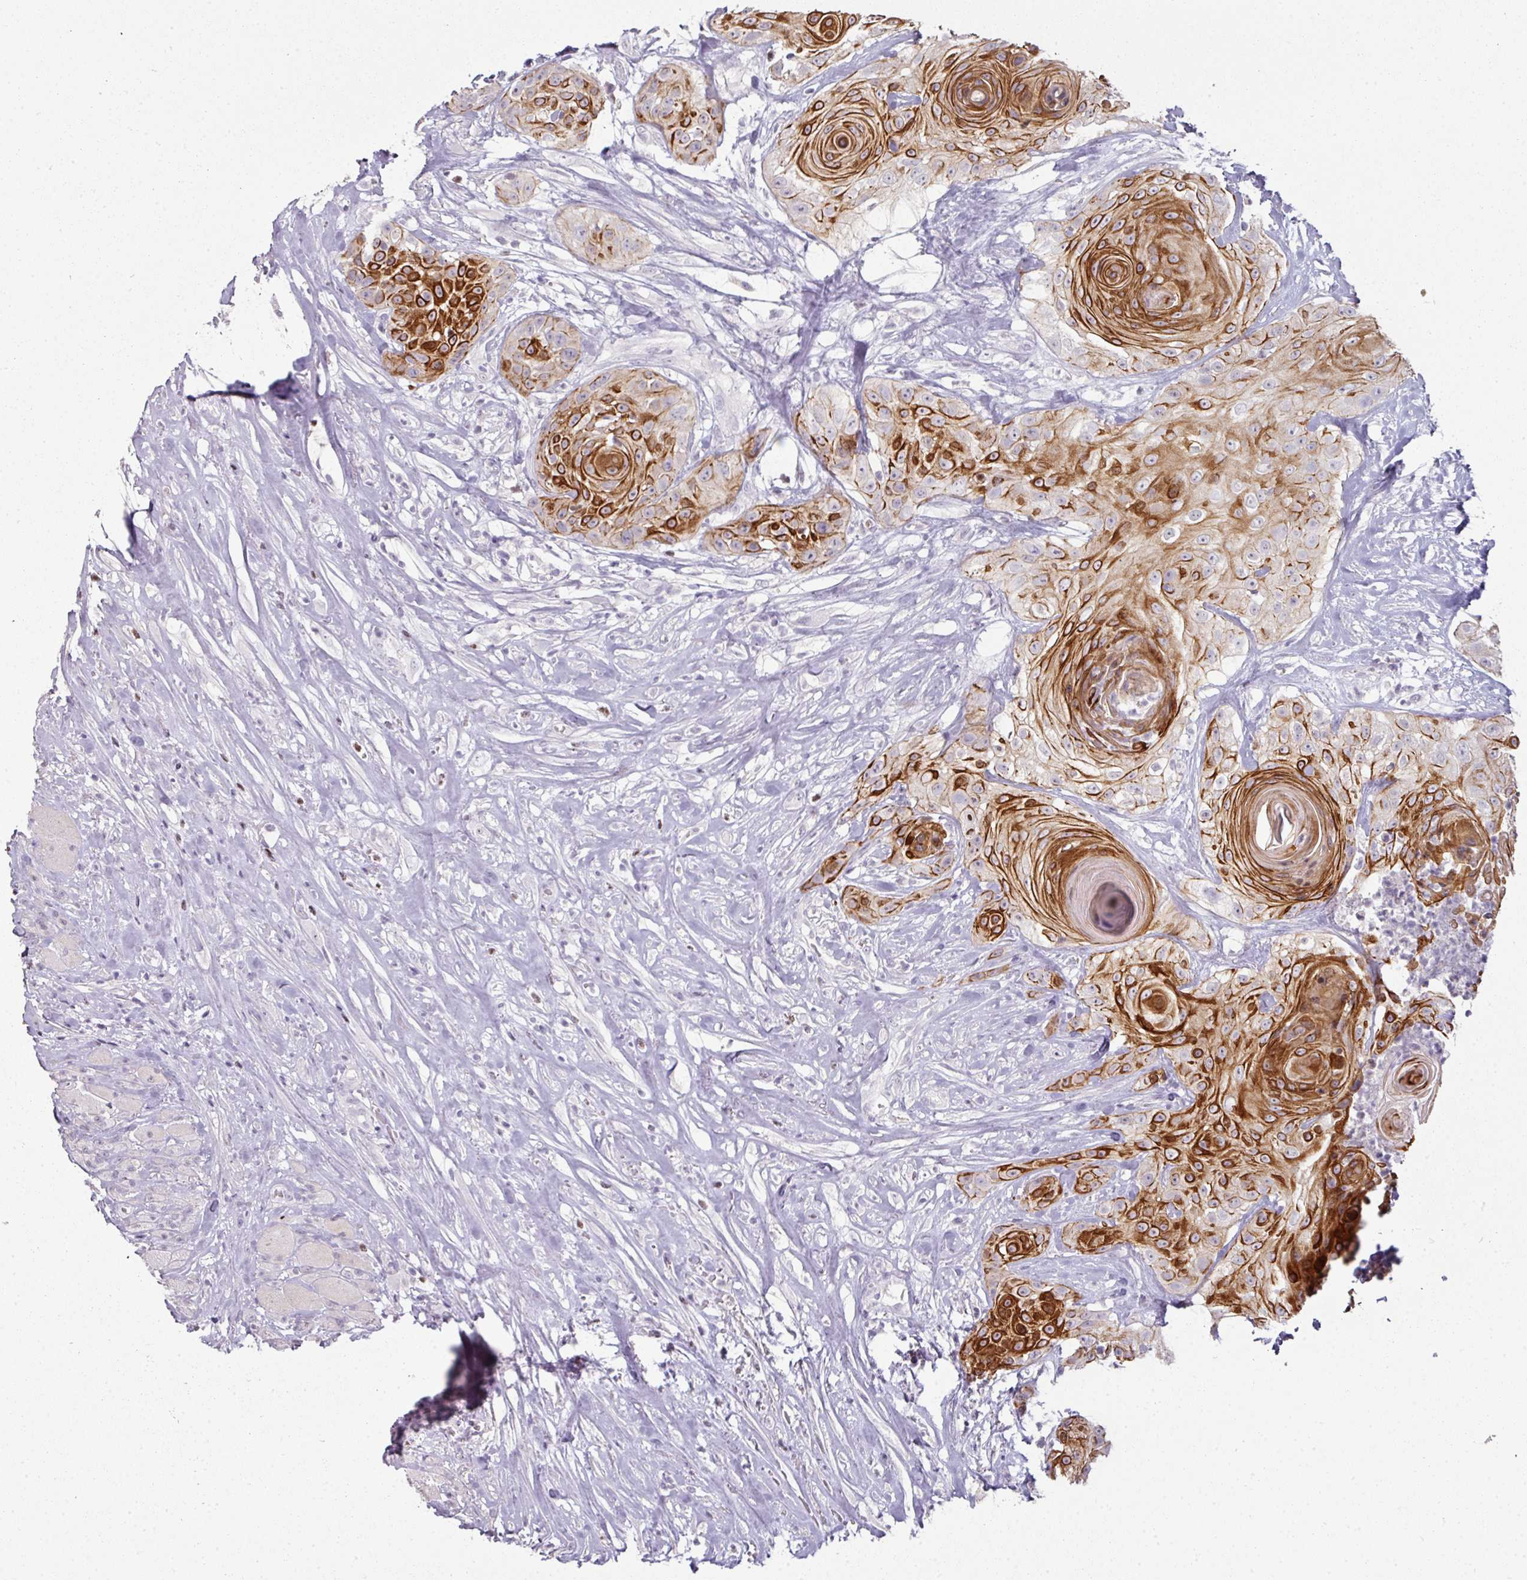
{"staining": {"intensity": "strong", "quantity": "25%-75%", "location": "cytoplasmic/membranous"}, "tissue": "head and neck cancer", "cell_type": "Tumor cells", "image_type": "cancer", "snomed": [{"axis": "morphology", "description": "Squamous cell carcinoma, NOS"}, {"axis": "topography", "description": "Head-Neck"}], "caption": "Immunohistochemical staining of human squamous cell carcinoma (head and neck) shows high levels of strong cytoplasmic/membranous protein staining in about 25%-75% of tumor cells.", "gene": "GTF2H3", "patient": {"sex": "male", "age": 83}}